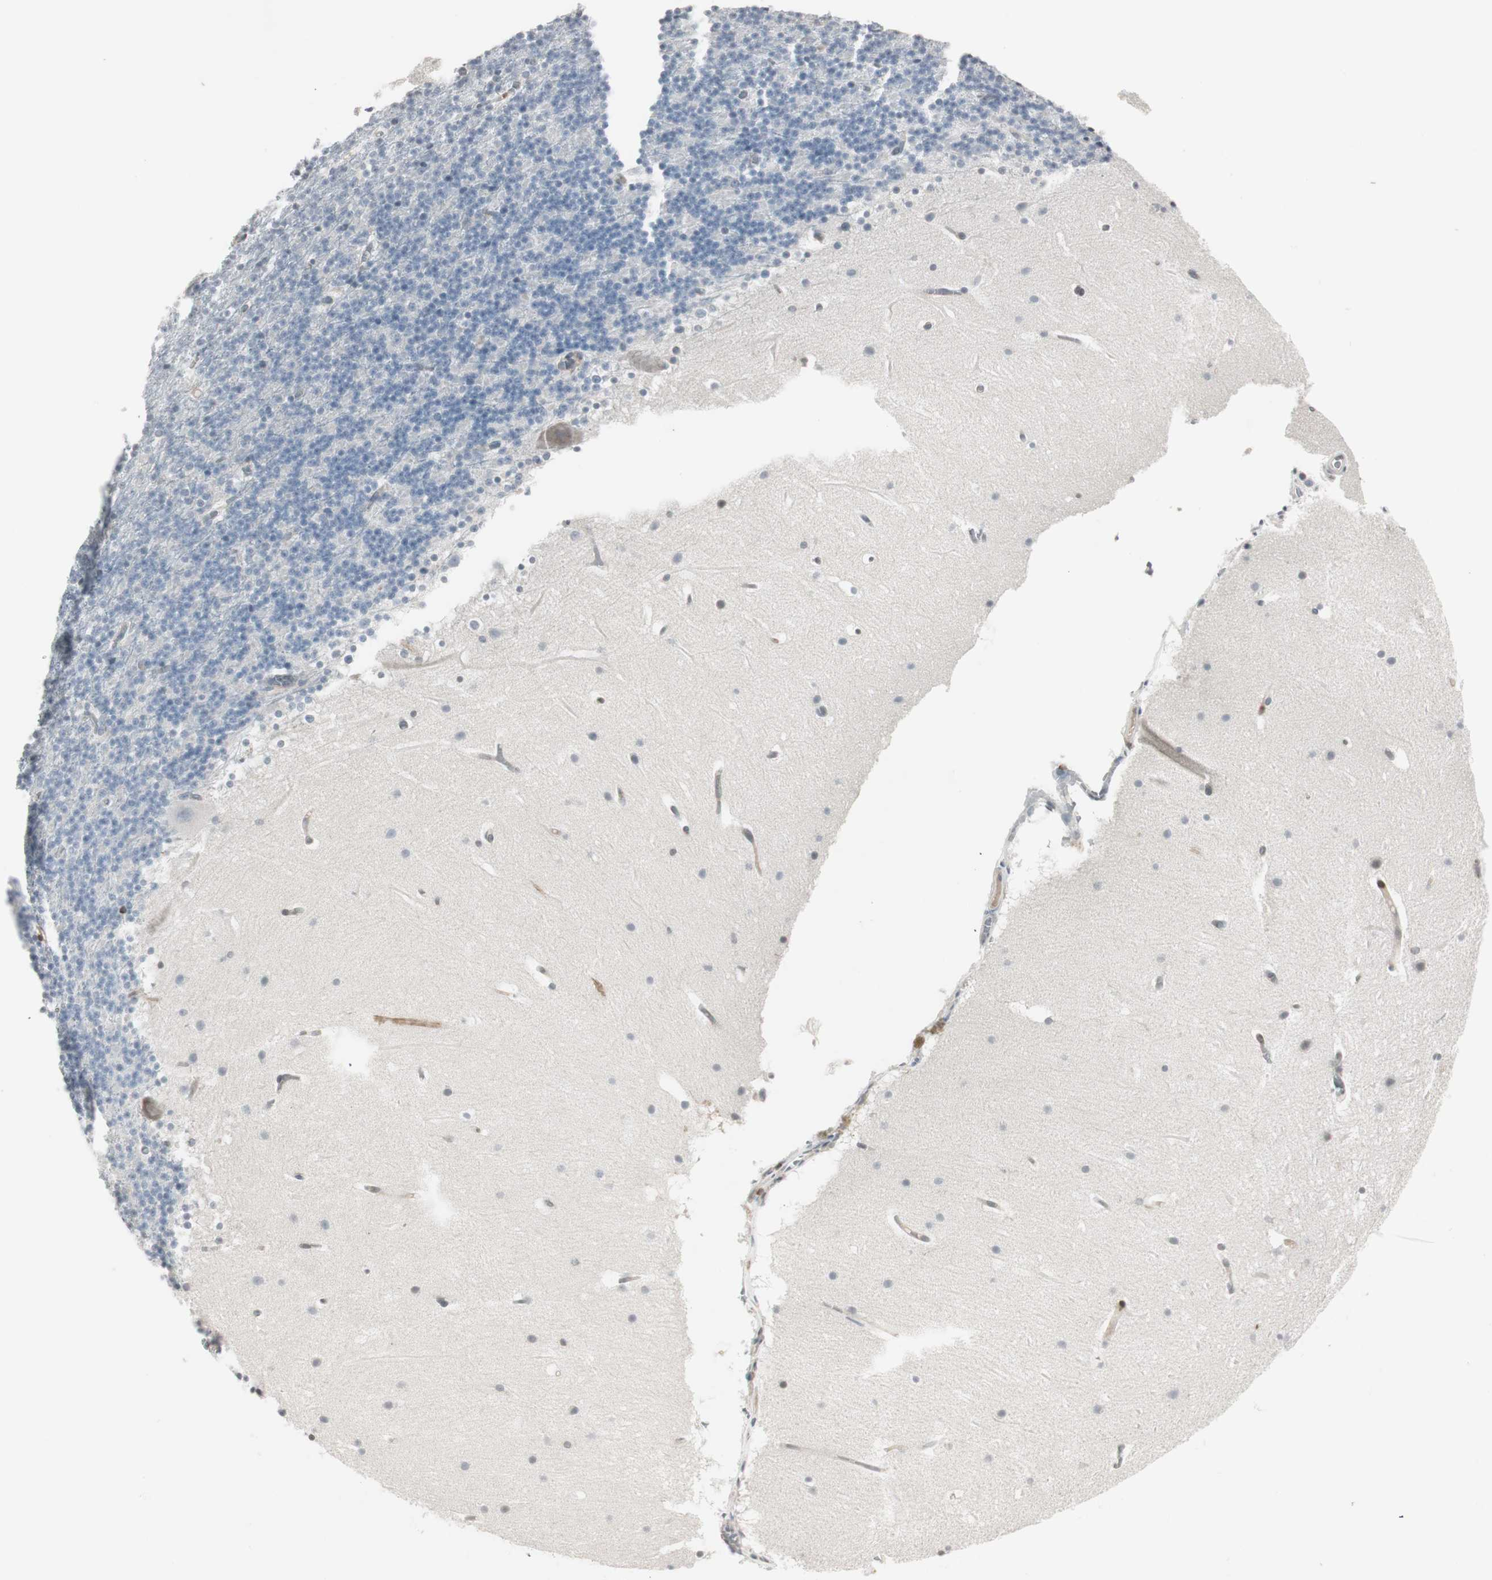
{"staining": {"intensity": "negative", "quantity": "none", "location": "none"}, "tissue": "cerebellum", "cell_type": "Cells in granular layer", "image_type": "normal", "snomed": [{"axis": "morphology", "description": "Normal tissue, NOS"}, {"axis": "topography", "description": "Cerebellum"}], "caption": "Micrograph shows no protein staining in cells in granular layer of unremarkable cerebellum.", "gene": "ARHGEF1", "patient": {"sex": "male", "age": 45}}